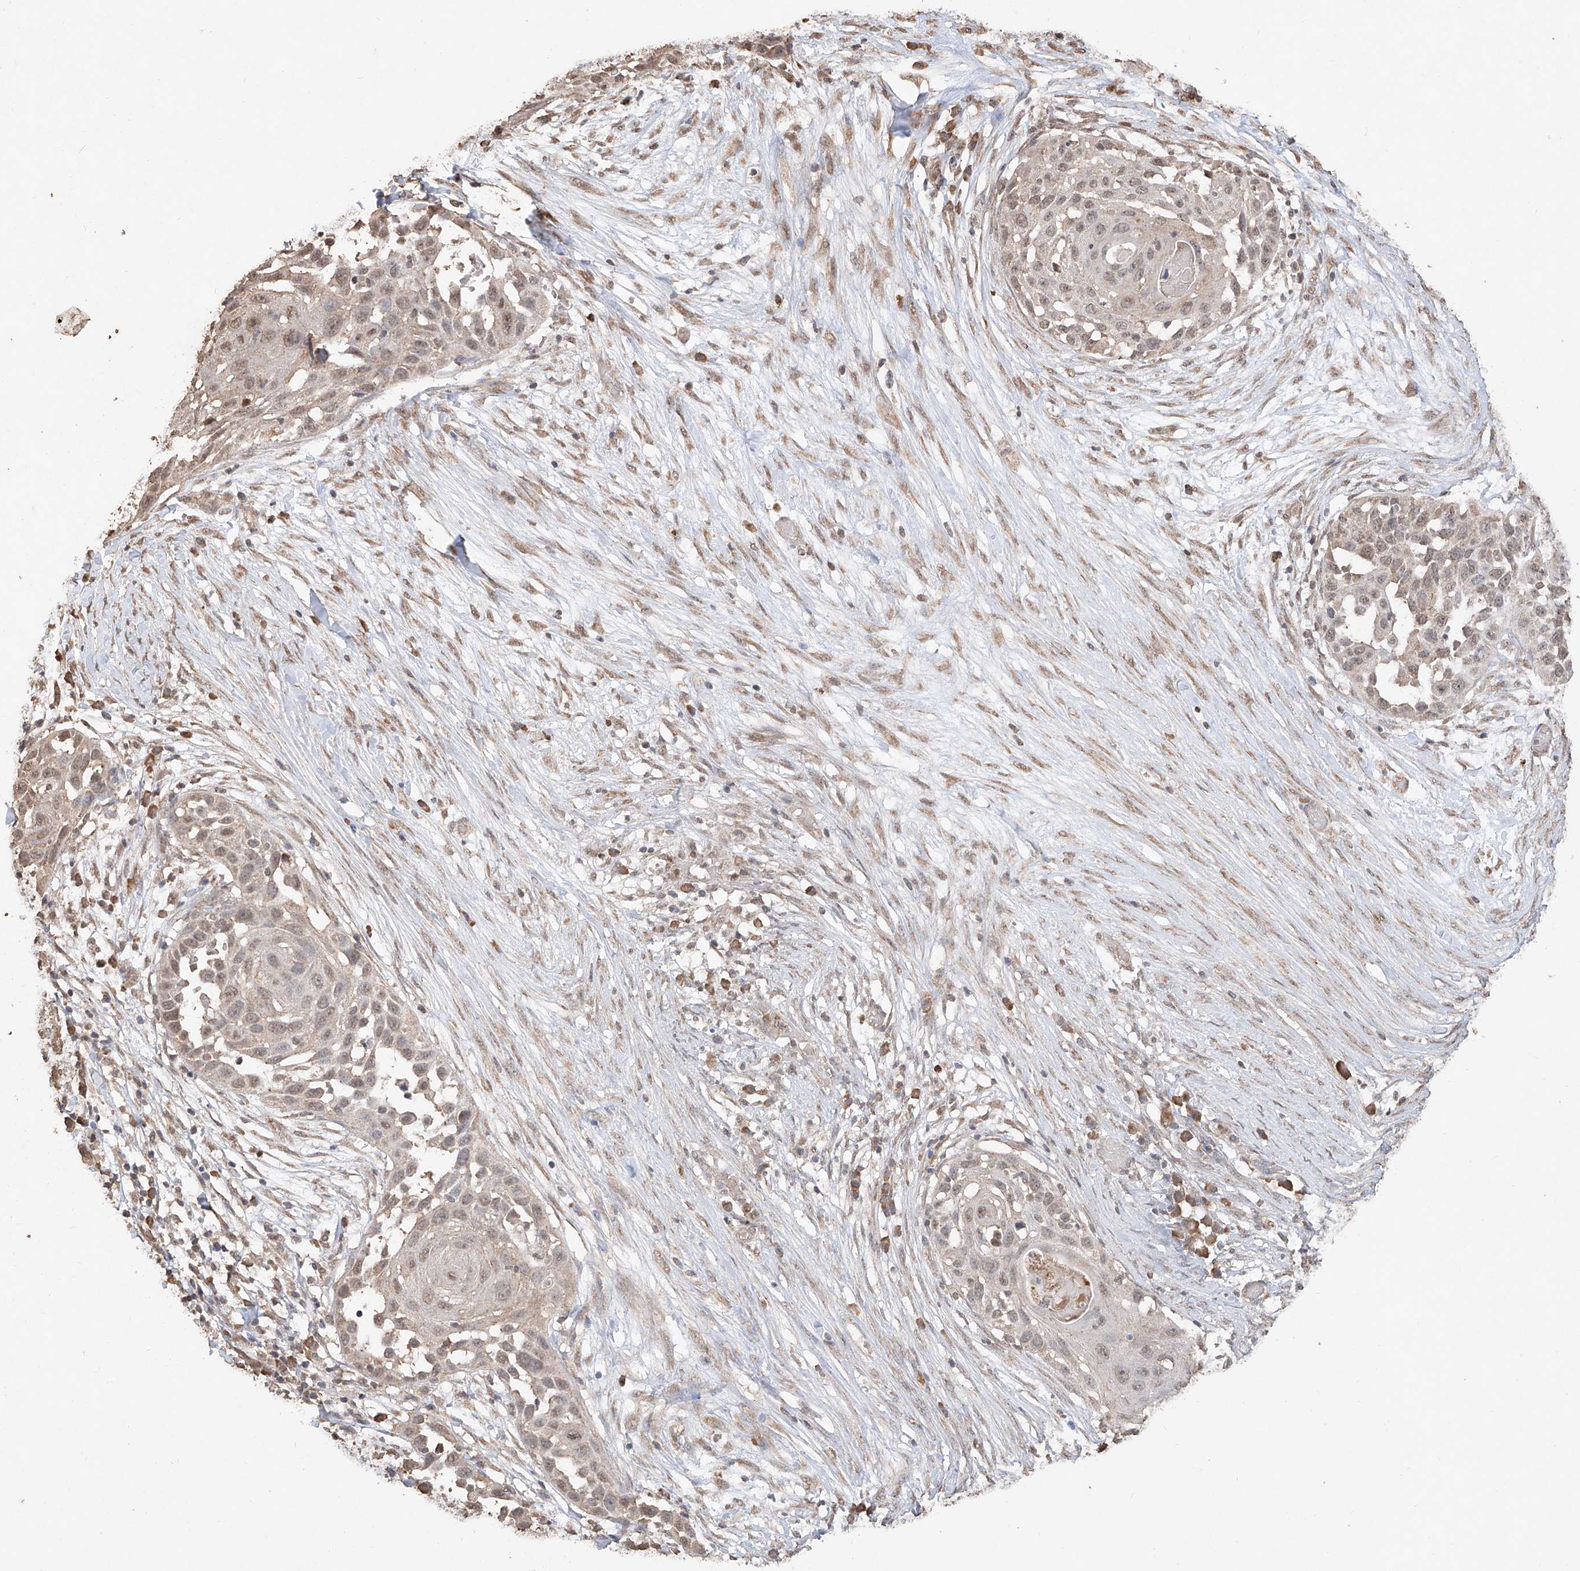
{"staining": {"intensity": "weak", "quantity": "25%-75%", "location": "nuclear"}, "tissue": "skin cancer", "cell_type": "Tumor cells", "image_type": "cancer", "snomed": [{"axis": "morphology", "description": "Squamous cell carcinoma, NOS"}, {"axis": "topography", "description": "Skin"}], "caption": "Immunohistochemistry (IHC) micrograph of human squamous cell carcinoma (skin) stained for a protein (brown), which reveals low levels of weak nuclear staining in about 25%-75% of tumor cells.", "gene": "ELOVL1", "patient": {"sex": "female", "age": 44}}